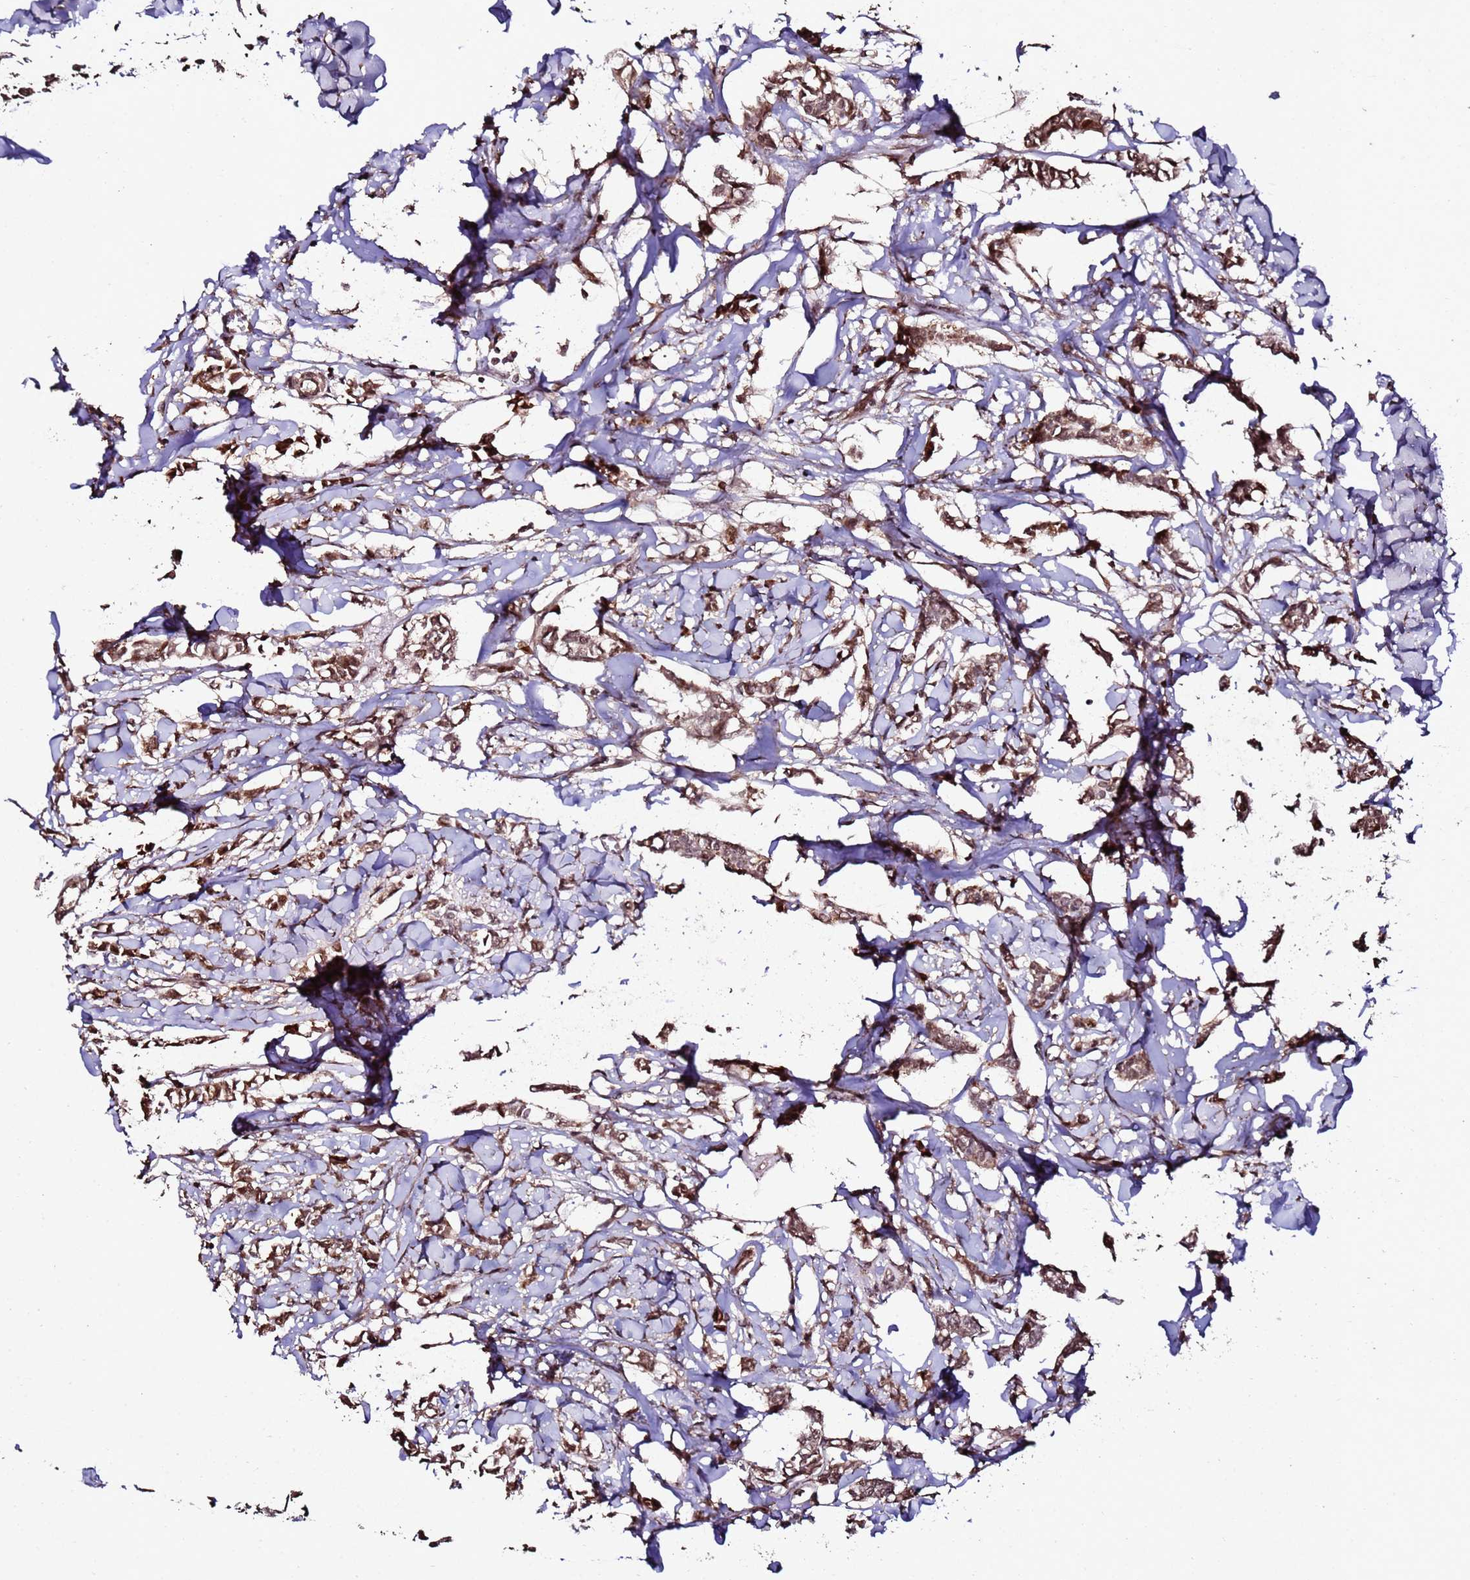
{"staining": {"intensity": "moderate", "quantity": ">75%", "location": "cytoplasmic/membranous"}, "tissue": "breast cancer", "cell_type": "Tumor cells", "image_type": "cancer", "snomed": [{"axis": "morphology", "description": "Duct carcinoma"}, {"axis": "topography", "description": "Breast"}], "caption": "A brown stain highlights moderate cytoplasmic/membranous positivity of a protein in breast infiltrating ductal carcinoma tumor cells. (Brightfield microscopy of DAB IHC at high magnification).", "gene": "PRODH", "patient": {"sex": "female", "age": 41}}